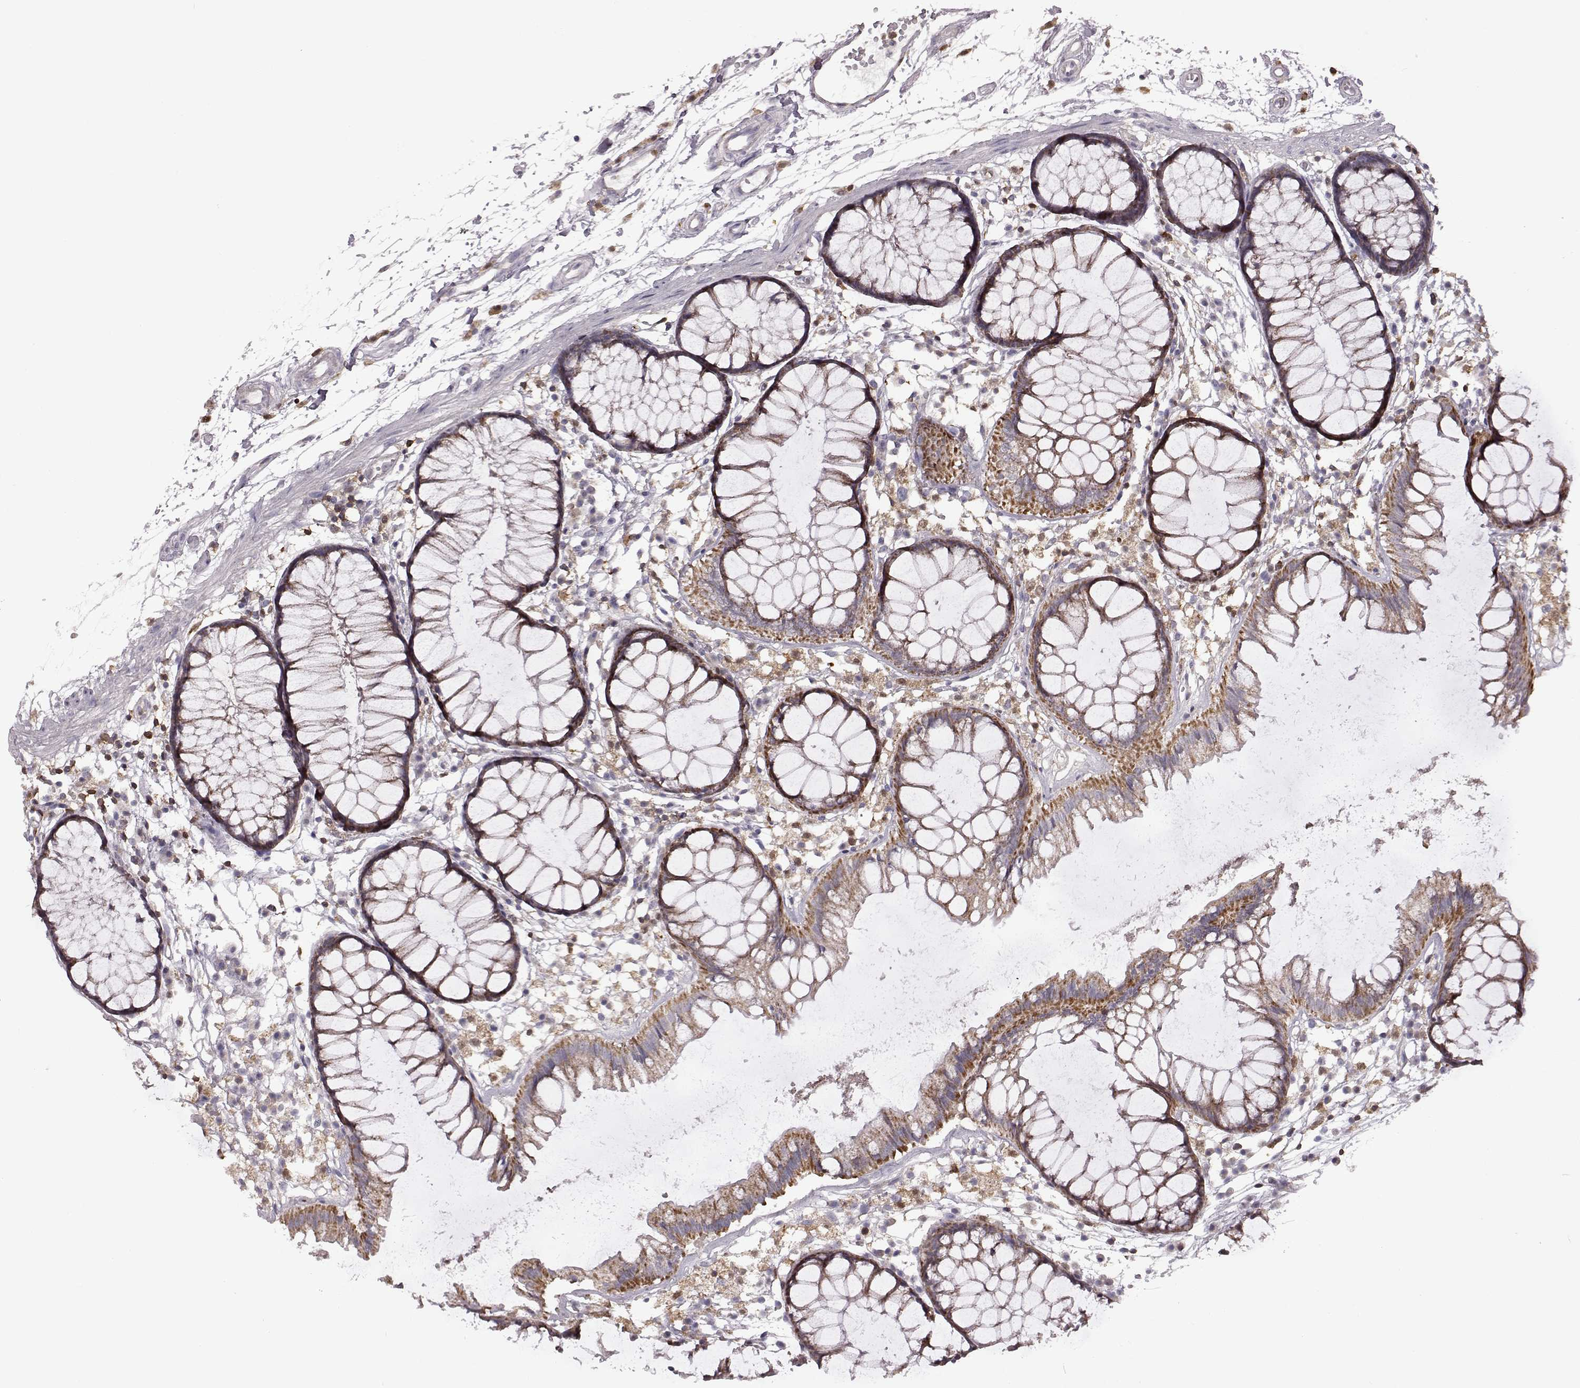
{"staining": {"intensity": "negative", "quantity": "none", "location": "none"}, "tissue": "colon", "cell_type": "Endothelial cells", "image_type": "normal", "snomed": [{"axis": "morphology", "description": "Normal tissue, NOS"}, {"axis": "morphology", "description": "Adenocarcinoma, NOS"}, {"axis": "topography", "description": "Colon"}], "caption": "IHC micrograph of normal human colon stained for a protein (brown), which demonstrates no staining in endothelial cells. Nuclei are stained in blue.", "gene": "DOK2", "patient": {"sex": "male", "age": 65}}